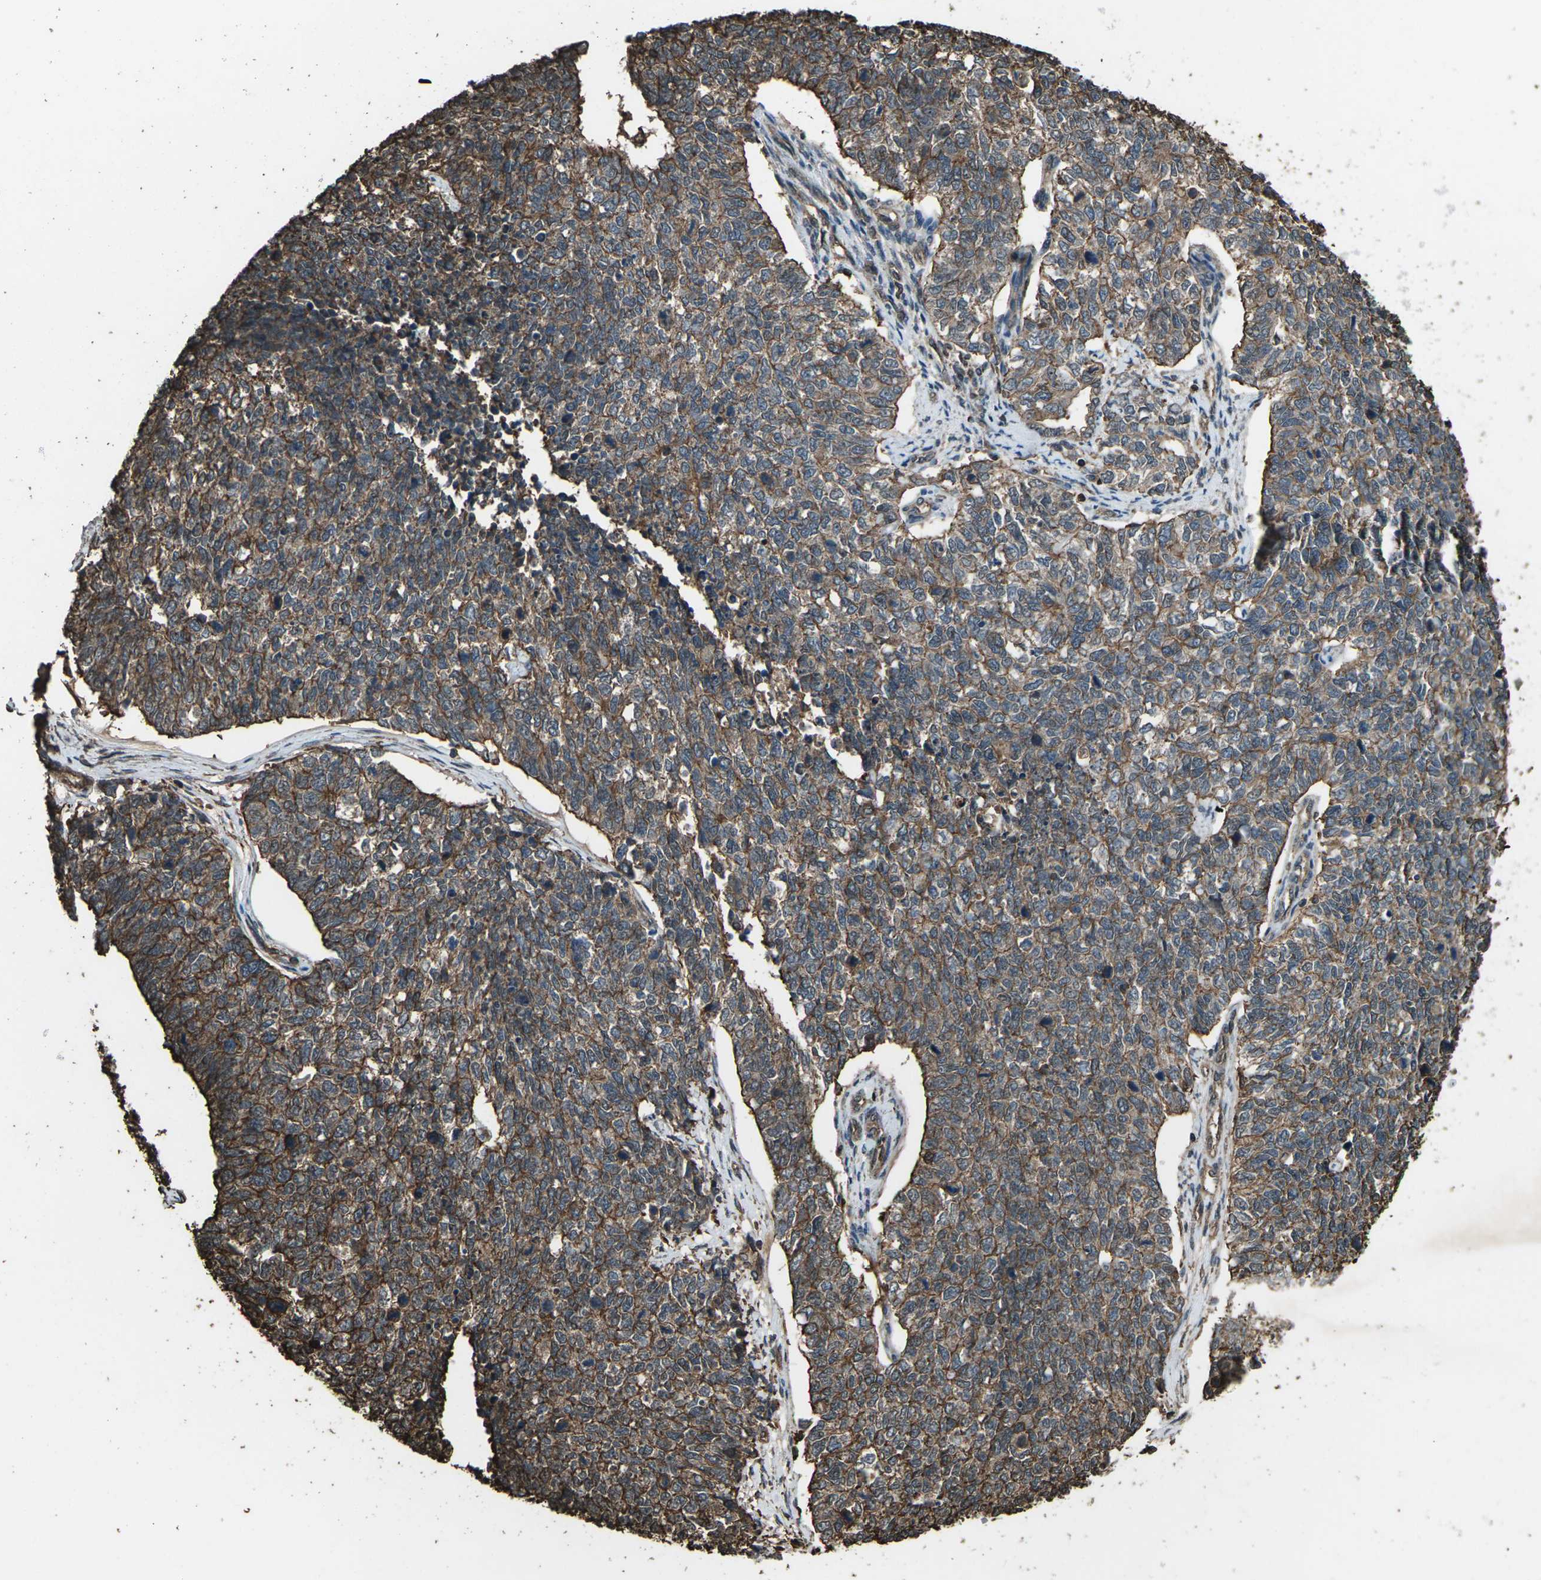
{"staining": {"intensity": "moderate", "quantity": ">75%", "location": "cytoplasmic/membranous"}, "tissue": "cervical cancer", "cell_type": "Tumor cells", "image_type": "cancer", "snomed": [{"axis": "morphology", "description": "Squamous cell carcinoma, NOS"}, {"axis": "topography", "description": "Cervix"}], "caption": "Human cervical cancer (squamous cell carcinoma) stained for a protein (brown) displays moderate cytoplasmic/membranous positive staining in about >75% of tumor cells.", "gene": "DHPS", "patient": {"sex": "female", "age": 63}}